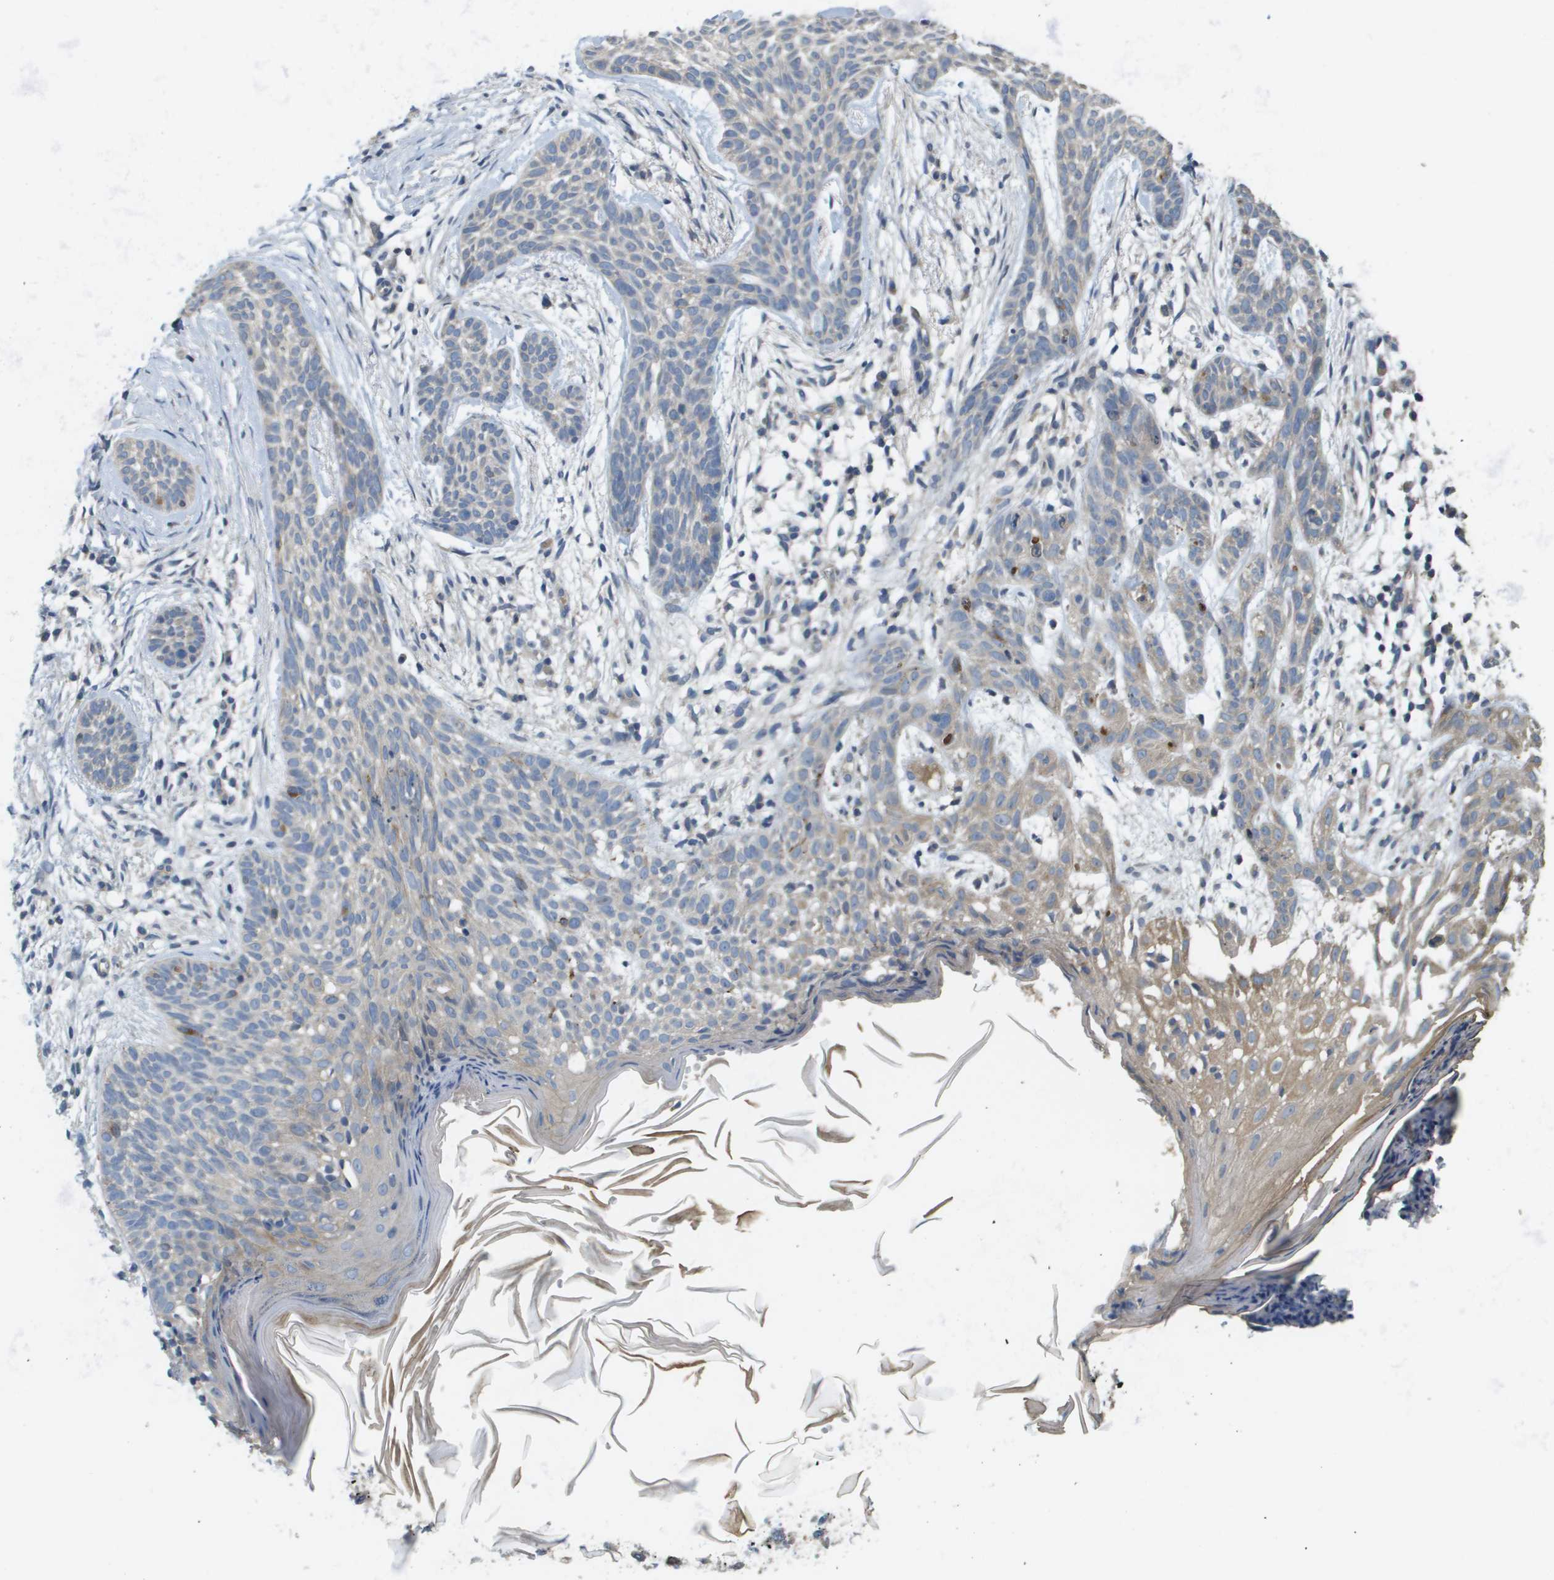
{"staining": {"intensity": "negative", "quantity": "none", "location": "none"}, "tissue": "skin cancer", "cell_type": "Tumor cells", "image_type": "cancer", "snomed": [{"axis": "morphology", "description": "Basal cell carcinoma"}, {"axis": "topography", "description": "Skin"}], "caption": "Human skin basal cell carcinoma stained for a protein using immunohistochemistry reveals no expression in tumor cells.", "gene": "KRT23", "patient": {"sex": "female", "age": 59}}